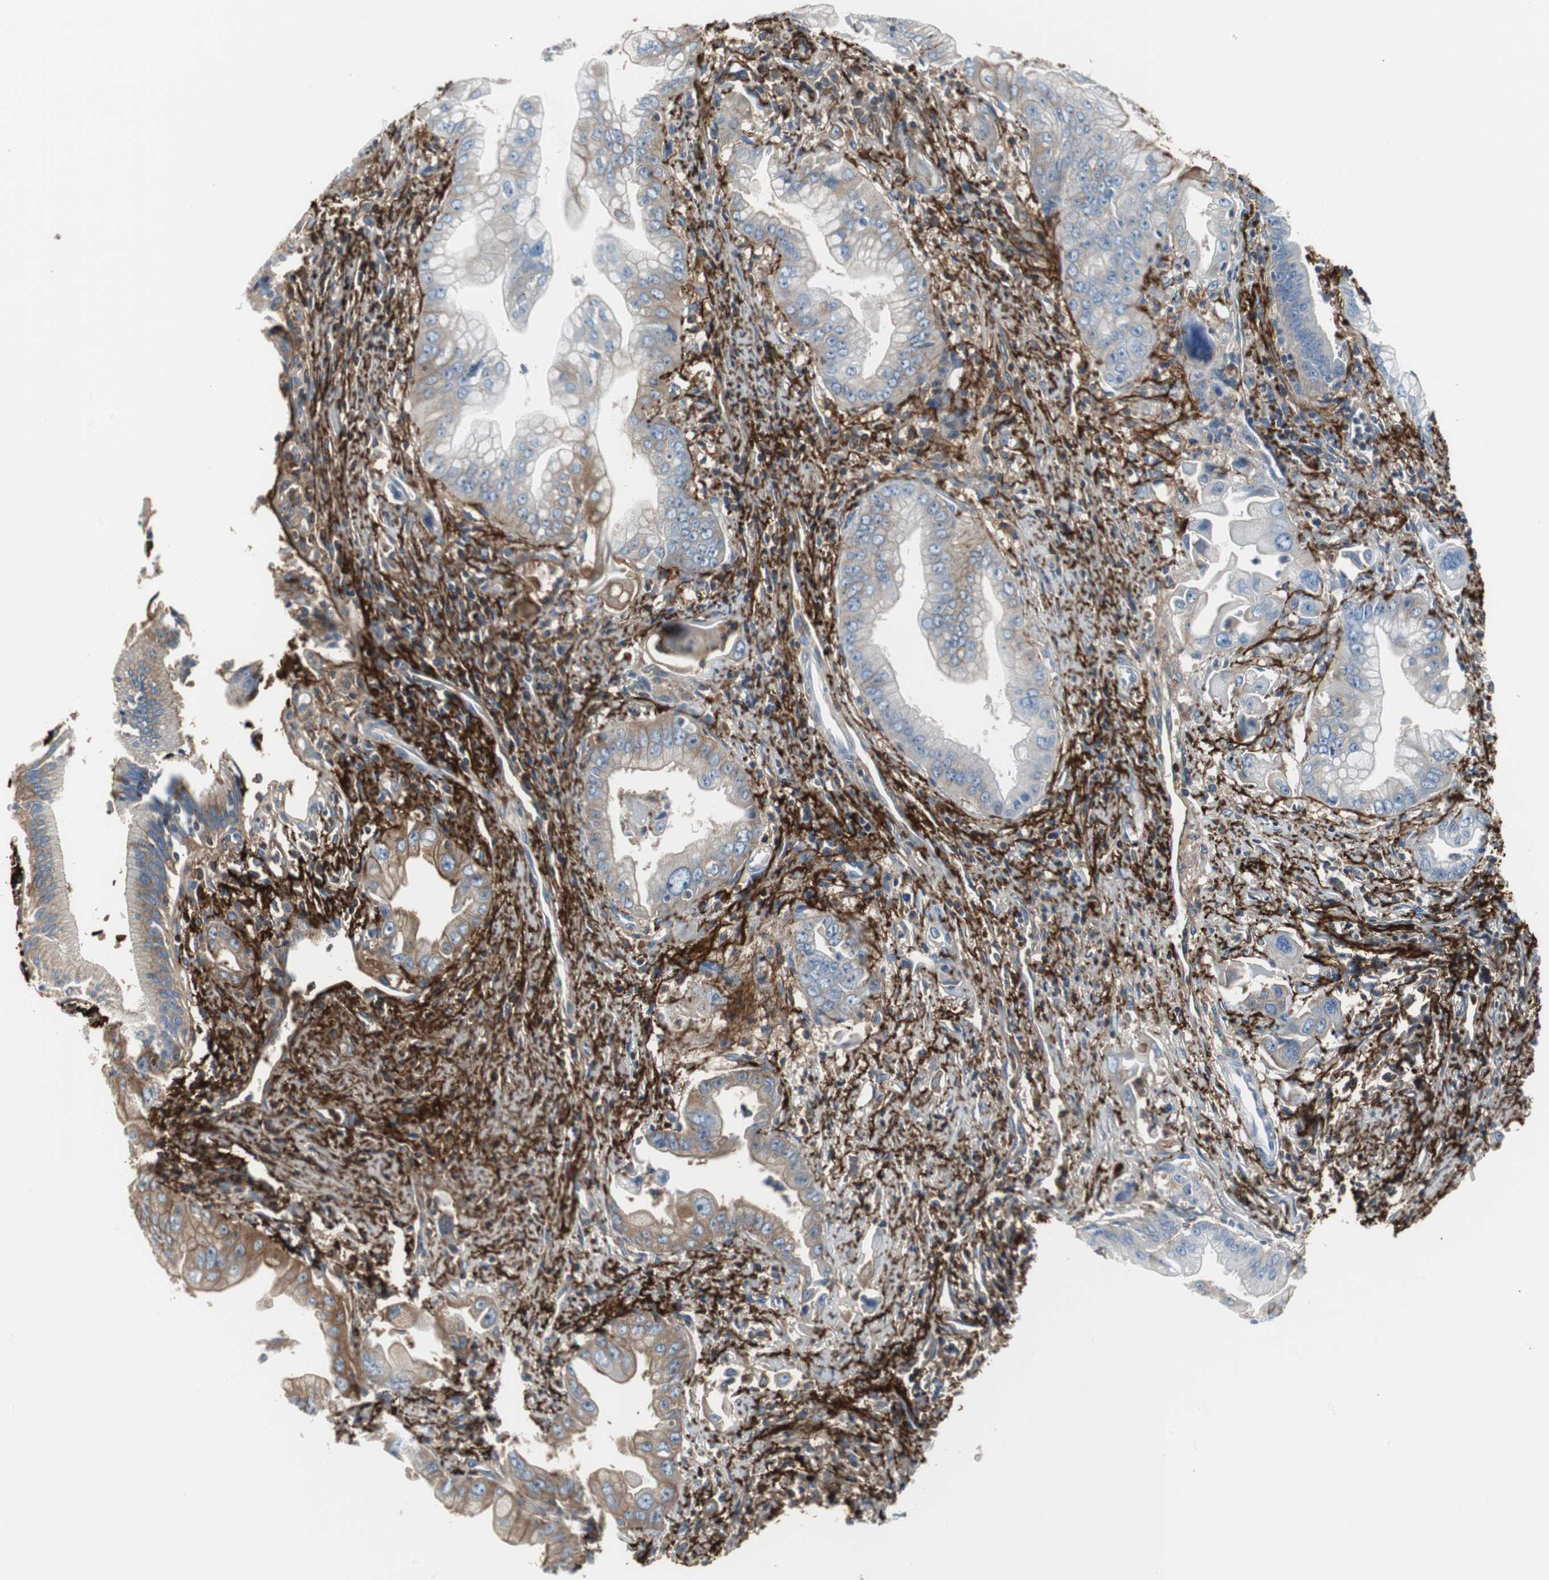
{"staining": {"intensity": "moderate", "quantity": "25%-75%", "location": "cytoplasmic/membranous"}, "tissue": "pancreatic cancer", "cell_type": "Tumor cells", "image_type": "cancer", "snomed": [{"axis": "morphology", "description": "Adenocarcinoma, NOS"}, {"axis": "topography", "description": "Pancreas"}], "caption": "Human adenocarcinoma (pancreatic) stained for a protein (brown) displays moderate cytoplasmic/membranous positive expression in approximately 25%-75% of tumor cells.", "gene": "APCS", "patient": {"sex": "male", "age": 59}}